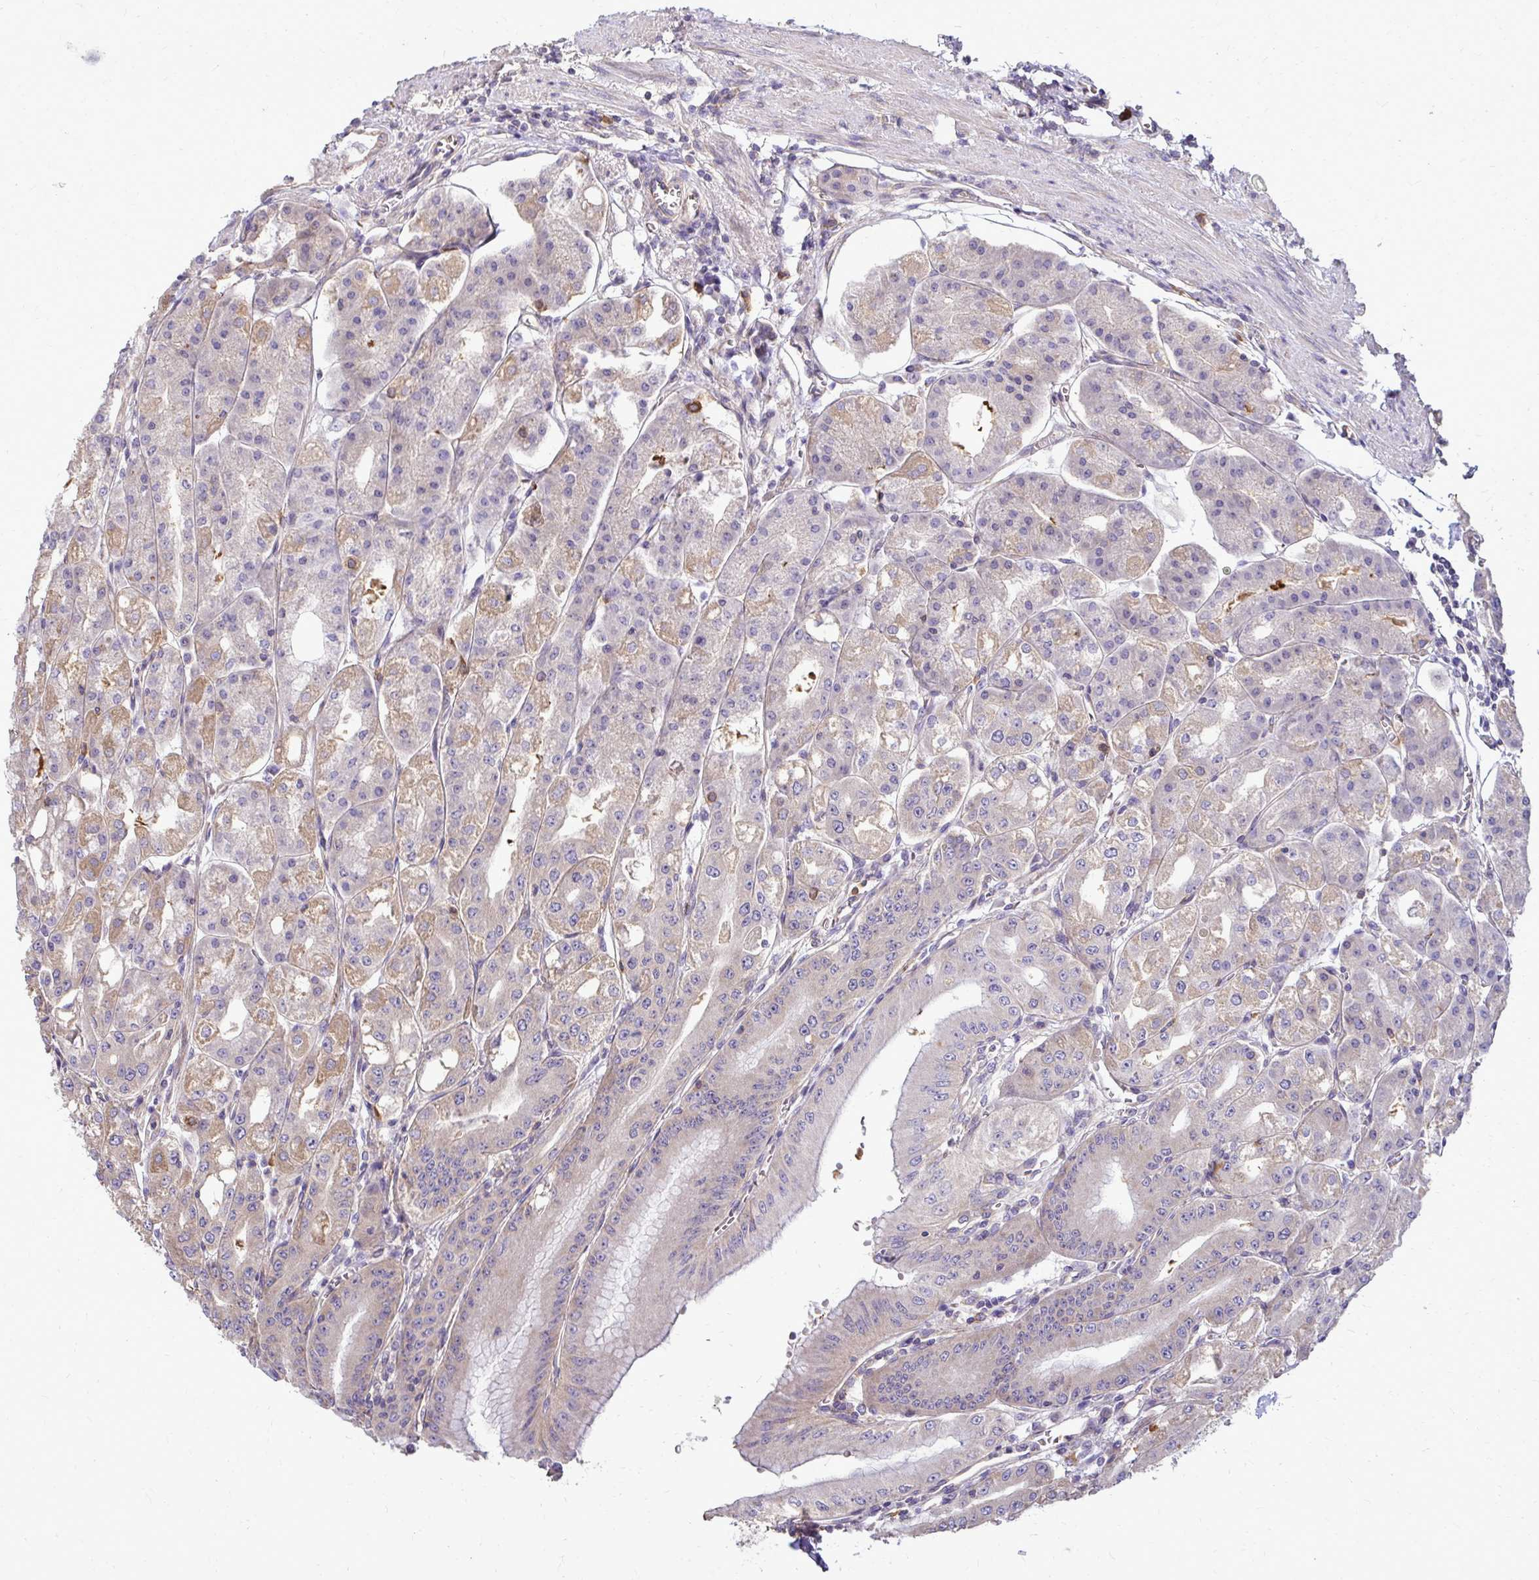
{"staining": {"intensity": "moderate", "quantity": "25%-75%", "location": "cytoplasmic/membranous"}, "tissue": "stomach", "cell_type": "Glandular cells", "image_type": "normal", "snomed": [{"axis": "morphology", "description": "Normal tissue, NOS"}, {"axis": "topography", "description": "Stomach, lower"}], "caption": "Protein staining exhibits moderate cytoplasmic/membranous positivity in approximately 25%-75% of glandular cells in normal stomach. Nuclei are stained in blue.", "gene": "FMR1", "patient": {"sex": "male", "age": 71}}